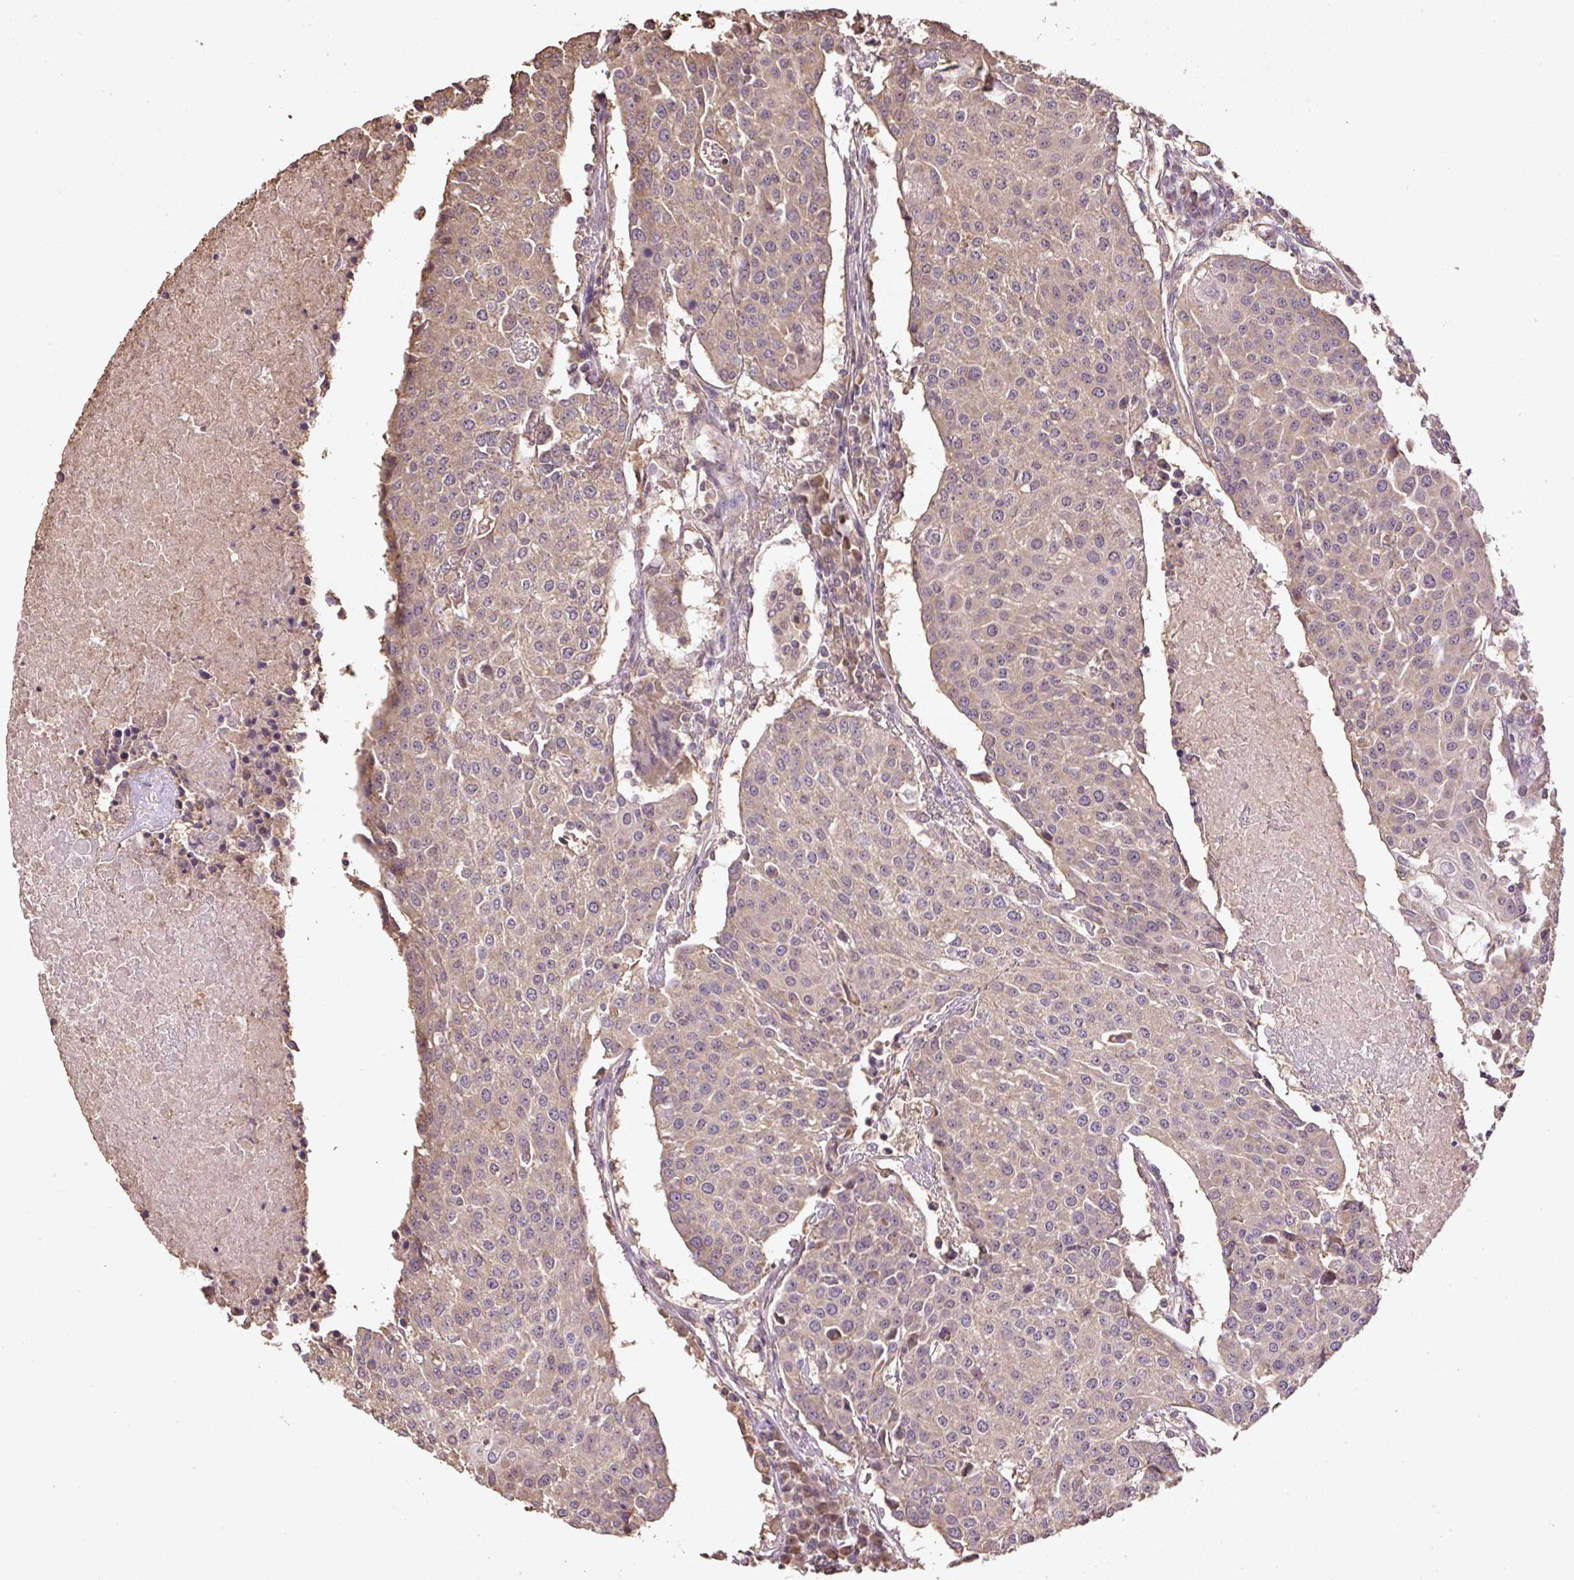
{"staining": {"intensity": "weak", "quantity": ">75%", "location": "cytoplasmic/membranous,nuclear"}, "tissue": "urothelial cancer", "cell_type": "Tumor cells", "image_type": "cancer", "snomed": [{"axis": "morphology", "description": "Urothelial carcinoma, High grade"}, {"axis": "topography", "description": "Urinary bladder"}], "caption": "Immunohistochemistry (IHC) (DAB) staining of urothelial cancer displays weak cytoplasmic/membranous and nuclear protein staining in about >75% of tumor cells.", "gene": "TMEM170B", "patient": {"sex": "female", "age": 85}}